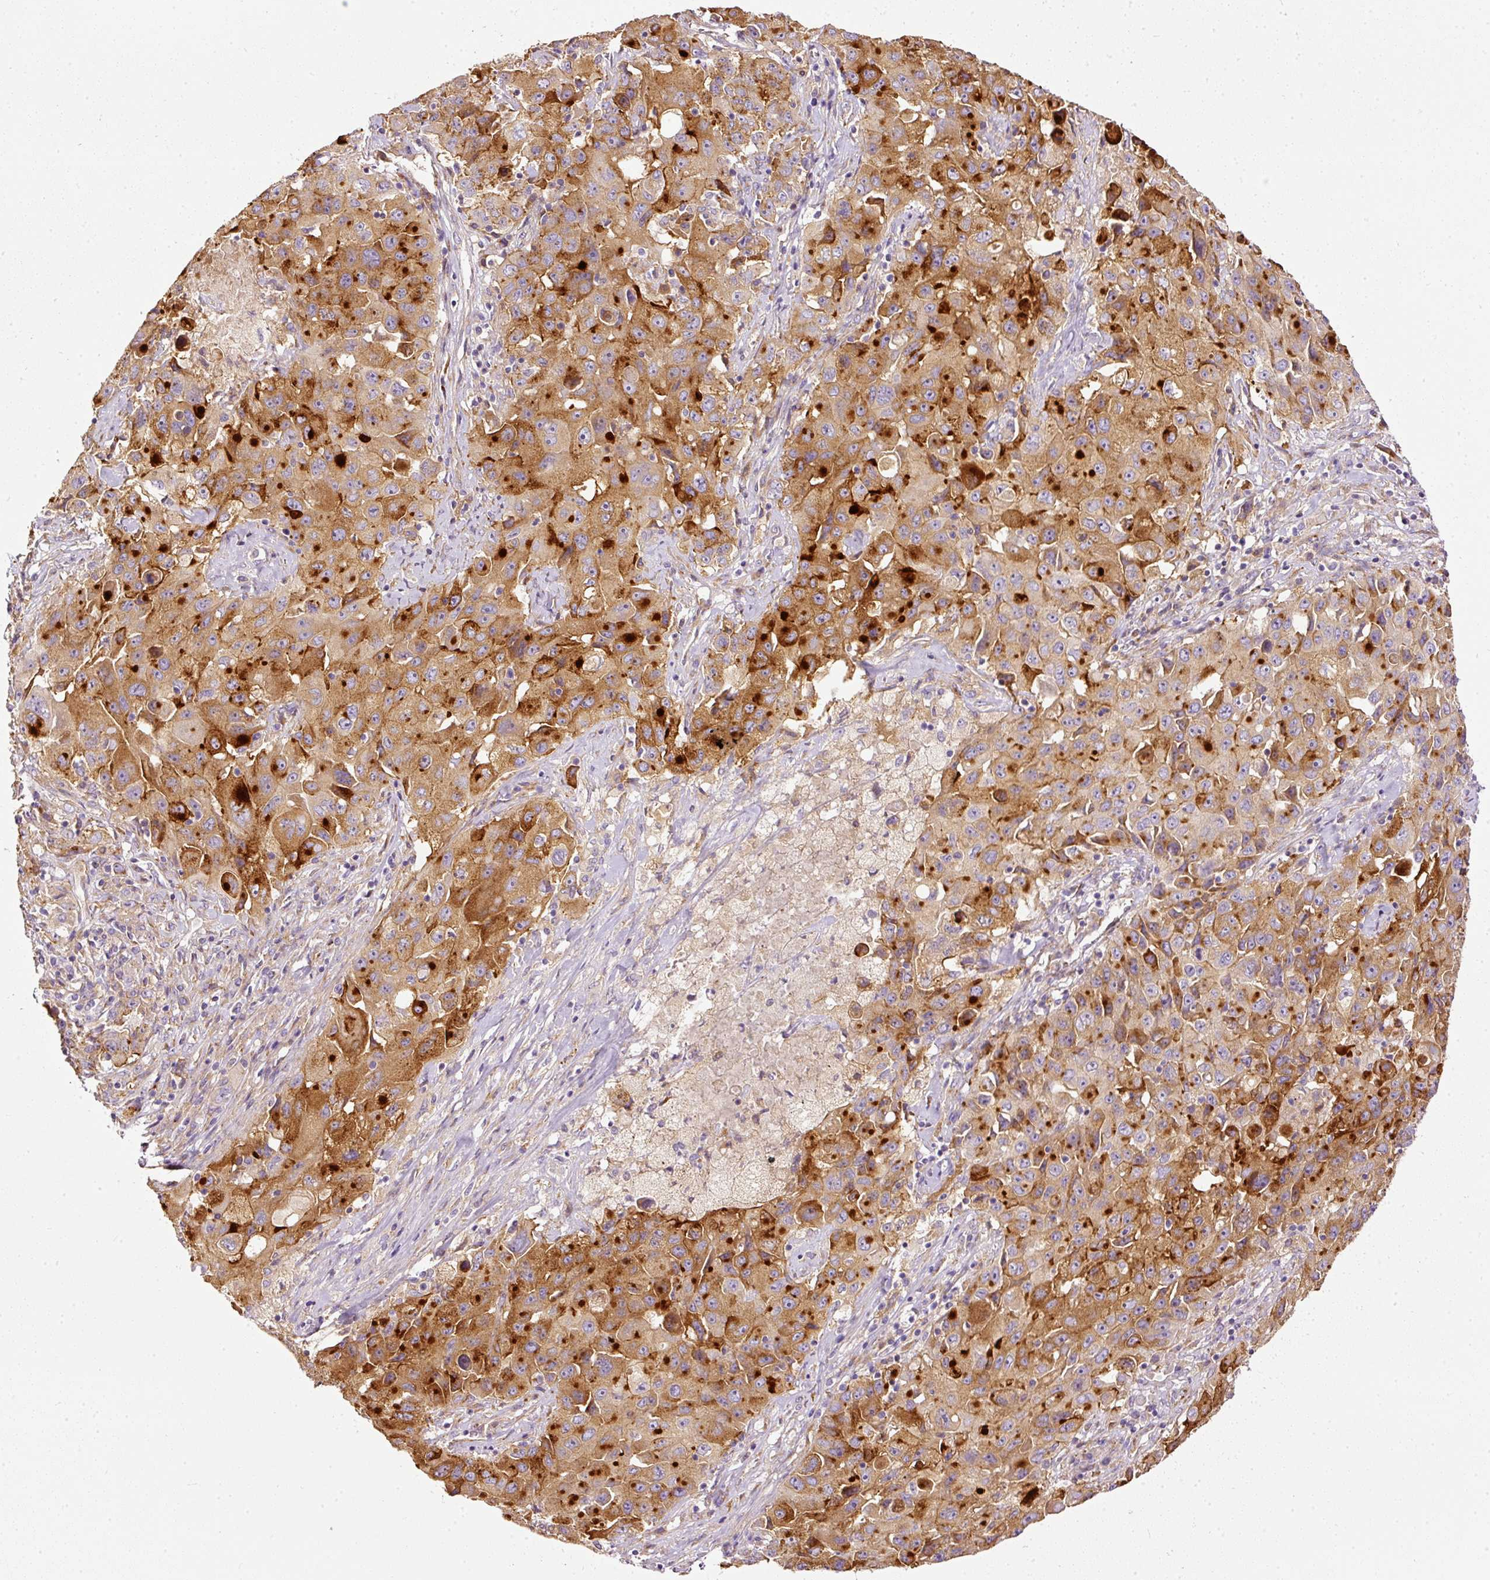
{"staining": {"intensity": "strong", "quantity": ">75%", "location": "cytoplasmic/membranous"}, "tissue": "lung cancer", "cell_type": "Tumor cells", "image_type": "cancer", "snomed": [{"axis": "morphology", "description": "Squamous cell carcinoma, NOS"}, {"axis": "topography", "description": "Lung"}], "caption": "Protein expression analysis of squamous cell carcinoma (lung) exhibits strong cytoplasmic/membranous positivity in about >75% of tumor cells.", "gene": "PAQR9", "patient": {"sex": "male", "age": 63}}